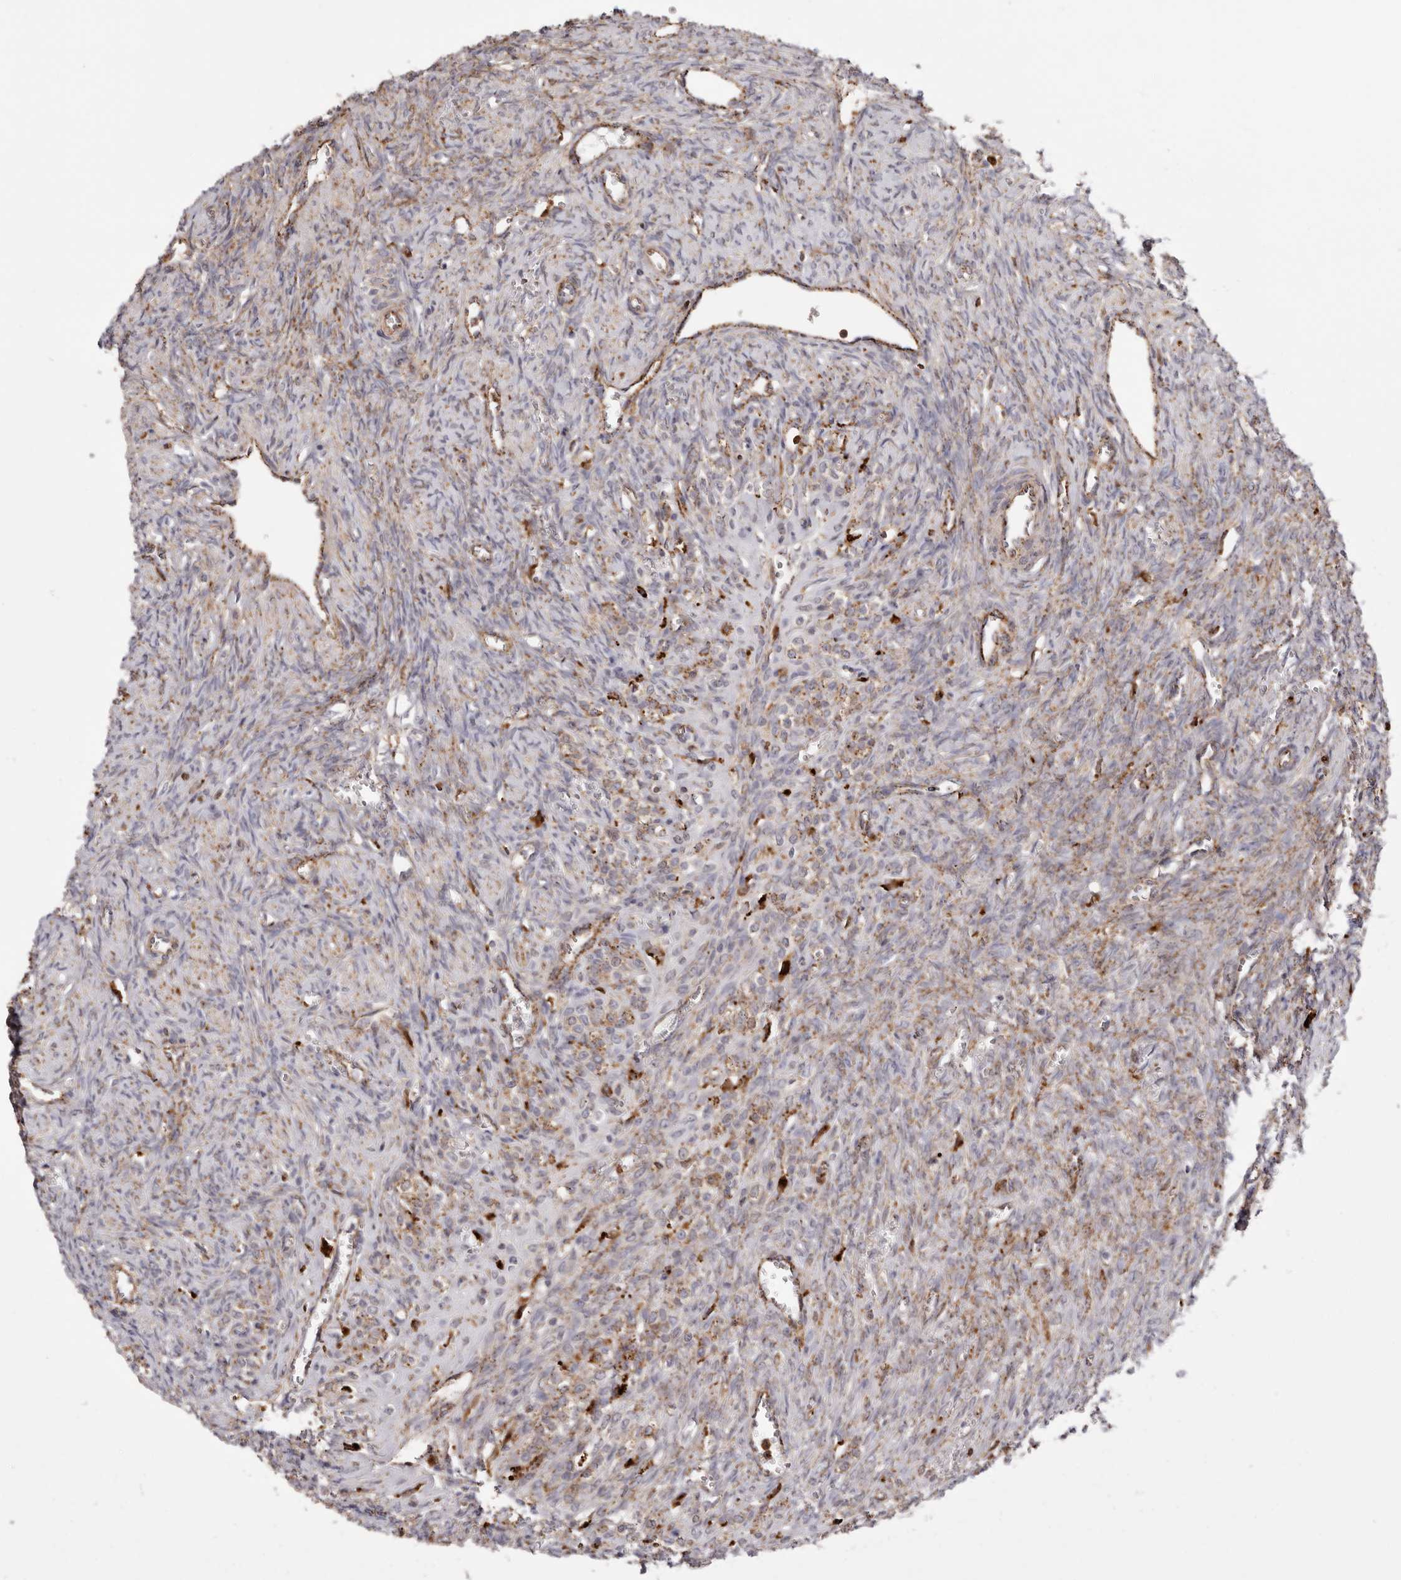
{"staining": {"intensity": "moderate", "quantity": ">75%", "location": "cytoplasmic/membranous"}, "tissue": "ovary", "cell_type": "Follicle cells", "image_type": "normal", "snomed": [{"axis": "morphology", "description": "Normal tissue, NOS"}, {"axis": "topography", "description": "Ovary"}], "caption": "A medium amount of moderate cytoplasmic/membranous expression is present in approximately >75% of follicle cells in normal ovary.", "gene": "GRN", "patient": {"sex": "female", "age": 41}}